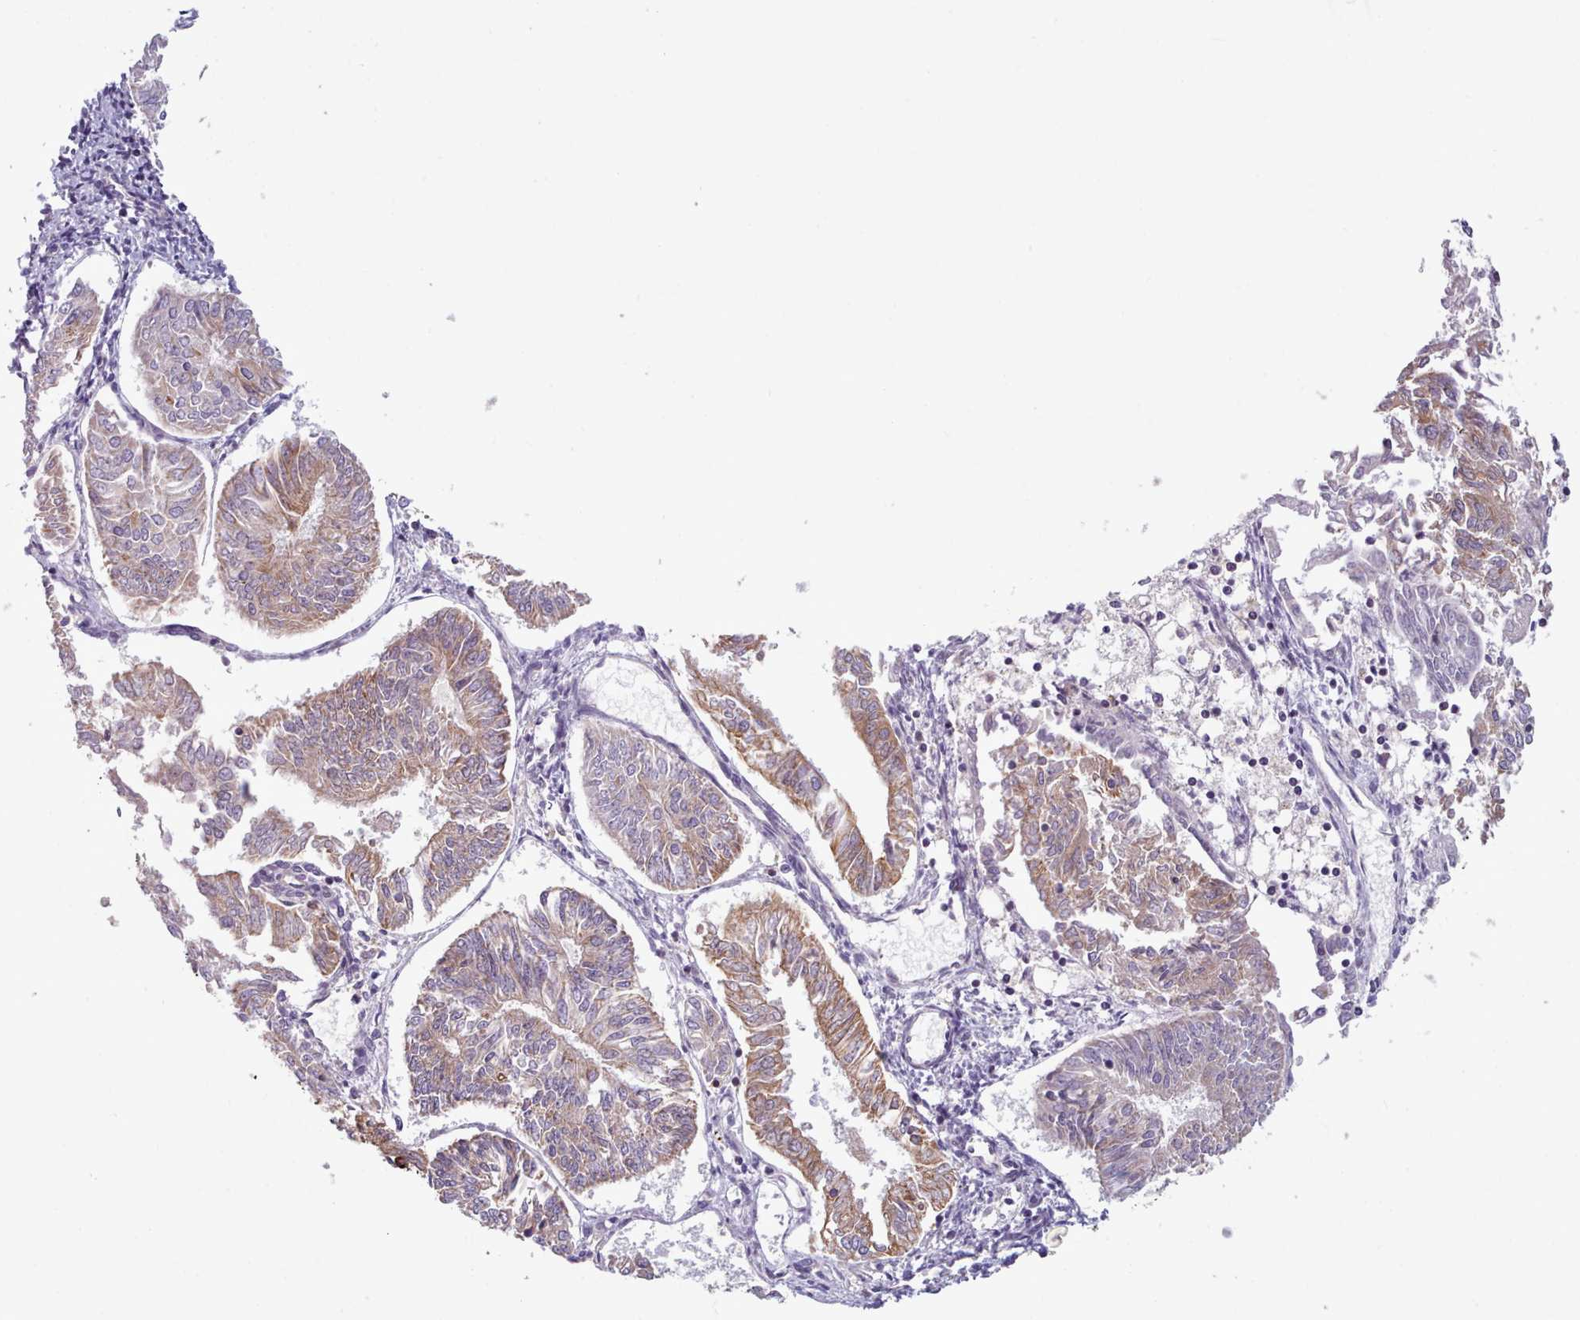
{"staining": {"intensity": "weak", "quantity": "25%-75%", "location": "cytoplasmic/membranous"}, "tissue": "endometrial cancer", "cell_type": "Tumor cells", "image_type": "cancer", "snomed": [{"axis": "morphology", "description": "Adenocarcinoma, NOS"}, {"axis": "topography", "description": "Endometrium"}], "caption": "Protein analysis of endometrial cancer (adenocarcinoma) tissue displays weak cytoplasmic/membranous positivity in about 25%-75% of tumor cells. The staining was performed using DAB, with brown indicating positive protein expression. Nuclei are stained blue with hematoxylin.", "gene": "CRYBG1", "patient": {"sex": "female", "age": 58}}